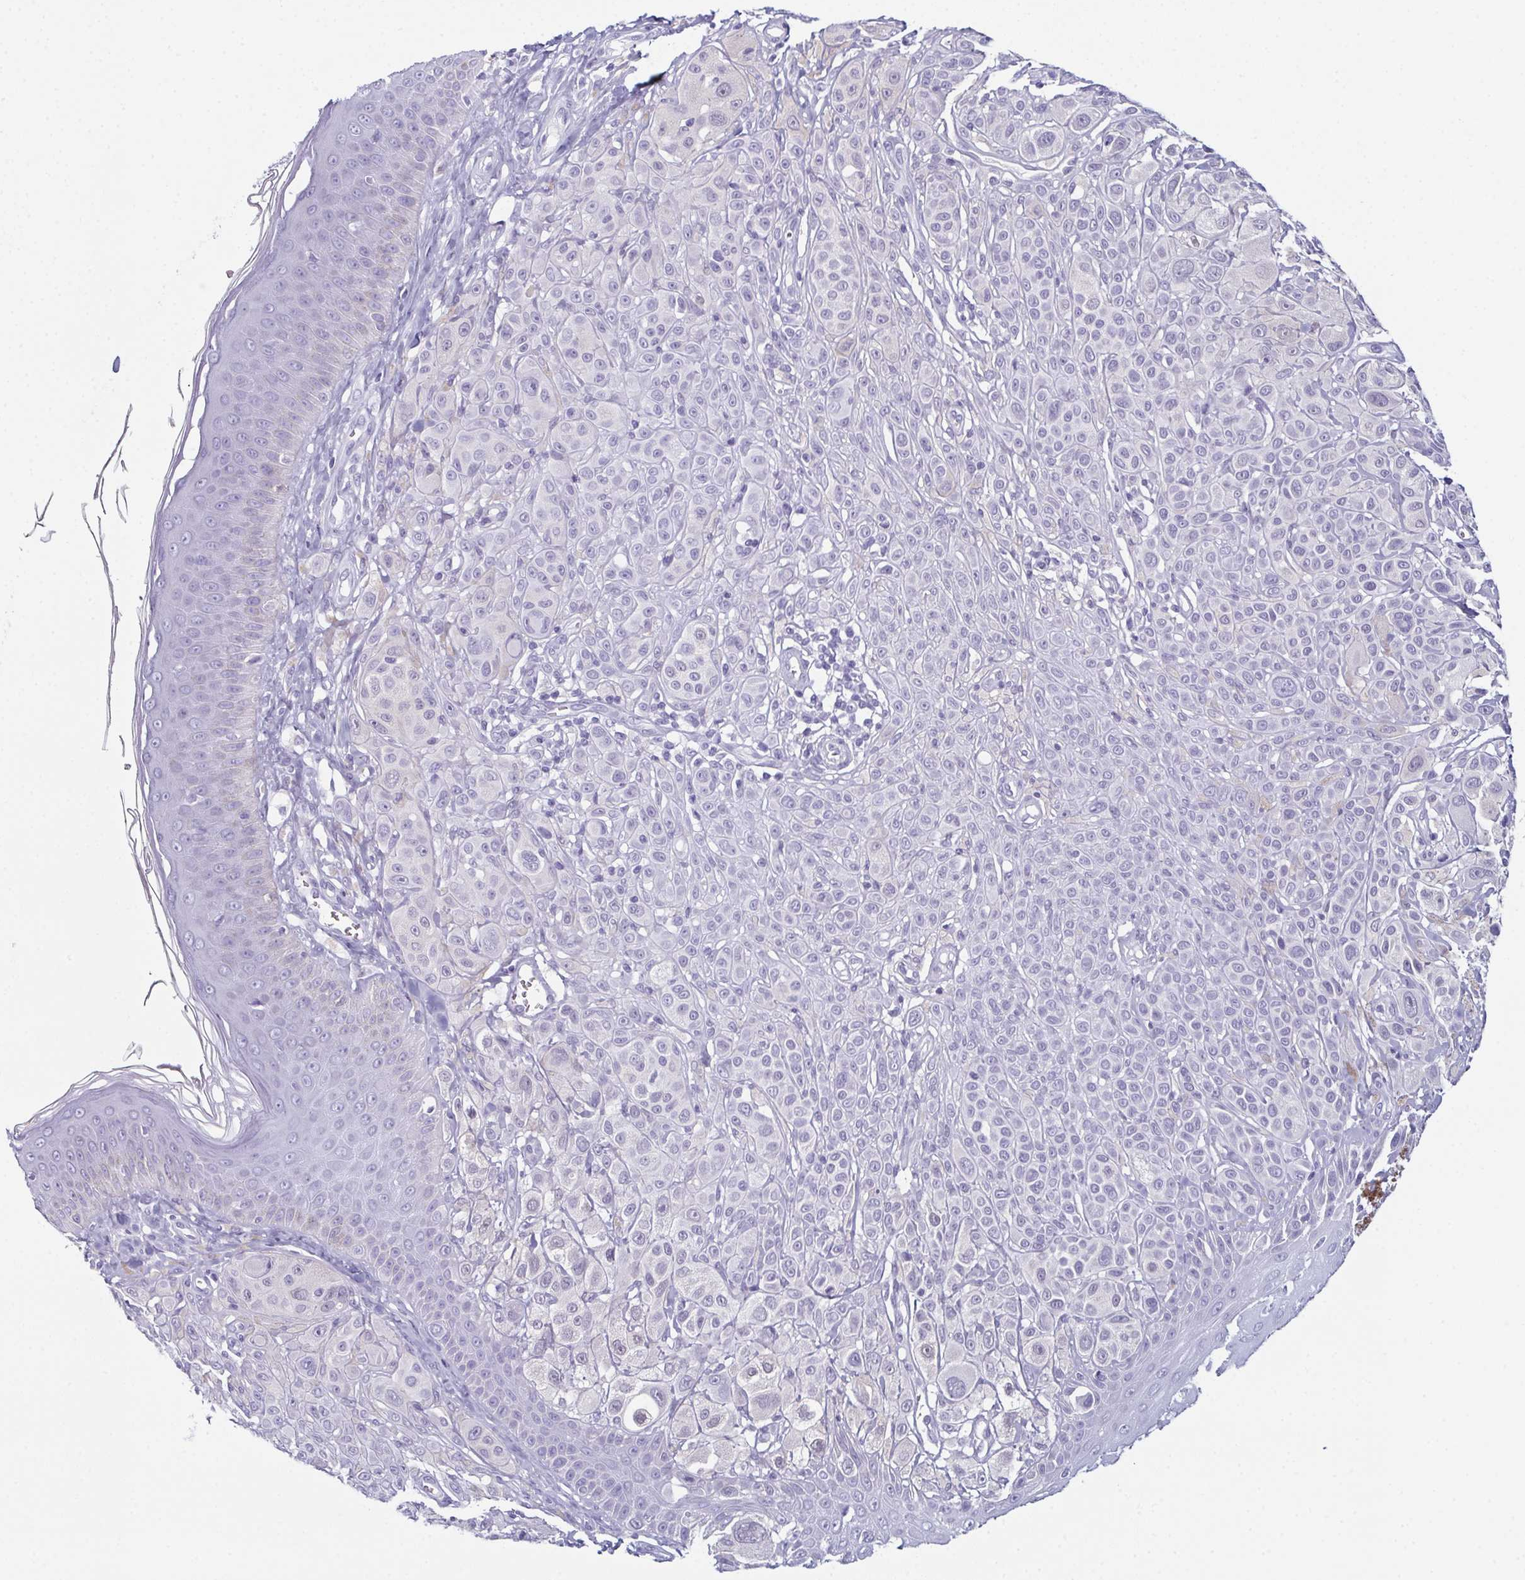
{"staining": {"intensity": "negative", "quantity": "none", "location": "none"}, "tissue": "melanoma", "cell_type": "Tumor cells", "image_type": "cancer", "snomed": [{"axis": "morphology", "description": "Malignant melanoma, NOS"}, {"axis": "topography", "description": "Skin"}], "caption": "Tumor cells are negative for protein expression in human melanoma.", "gene": "ENKUR", "patient": {"sex": "male", "age": 67}}